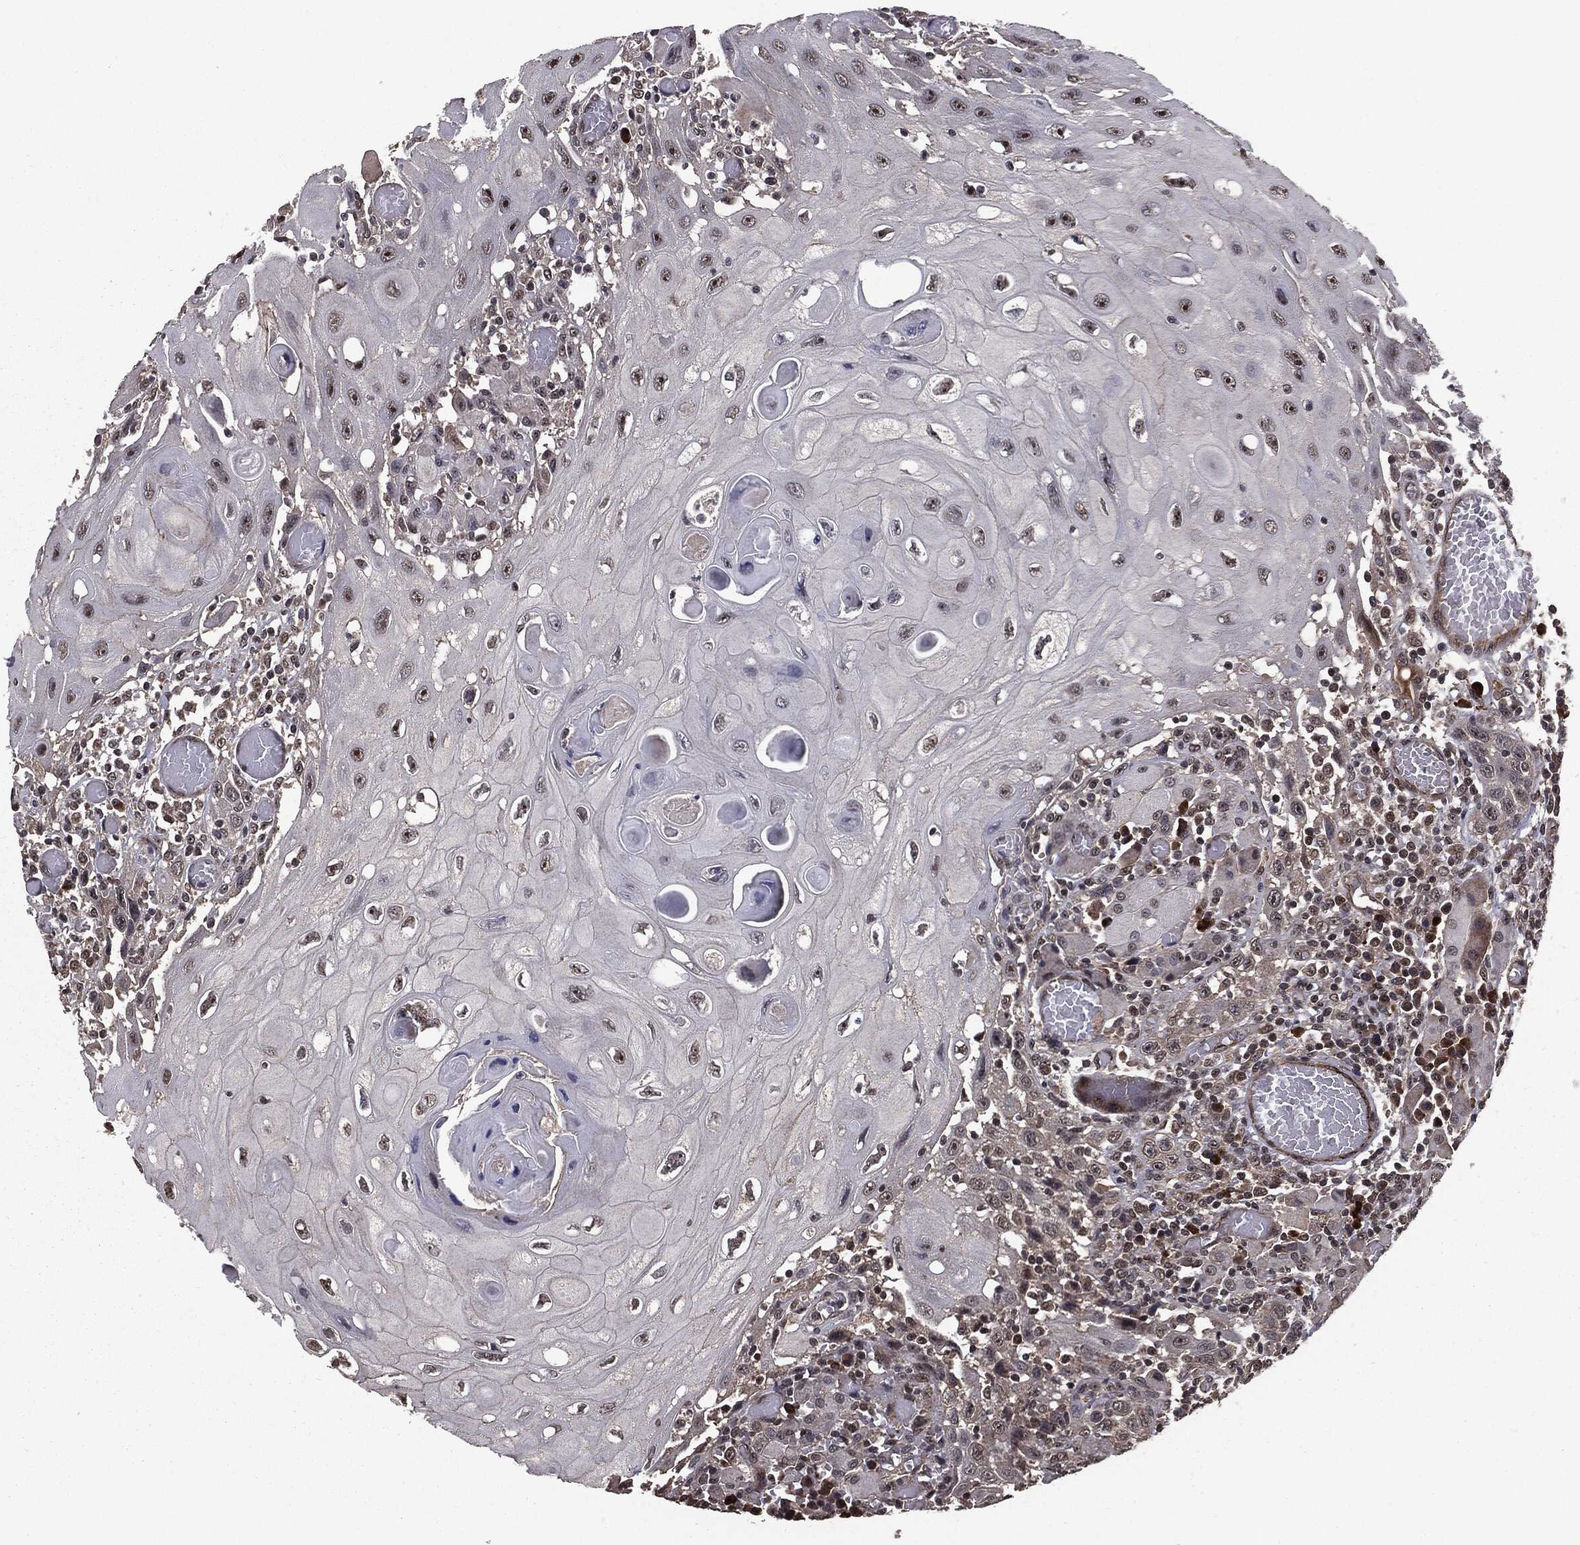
{"staining": {"intensity": "weak", "quantity": "<25%", "location": "nuclear"}, "tissue": "head and neck cancer", "cell_type": "Tumor cells", "image_type": "cancer", "snomed": [{"axis": "morphology", "description": "Normal tissue, NOS"}, {"axis": "morphology", "description": "Squamous cell carcinoma, NOS"}, {"axis": "topography", "description": "Oral tissue"}, {"axis": "topography", "description": "Head-Neck"}], "caption": "Tumor cells are negative for protein expression in human squamous cell carcinoma (head and neck).", "gene": "PTPA", "patient": {"sex": "male", "age": 71}}